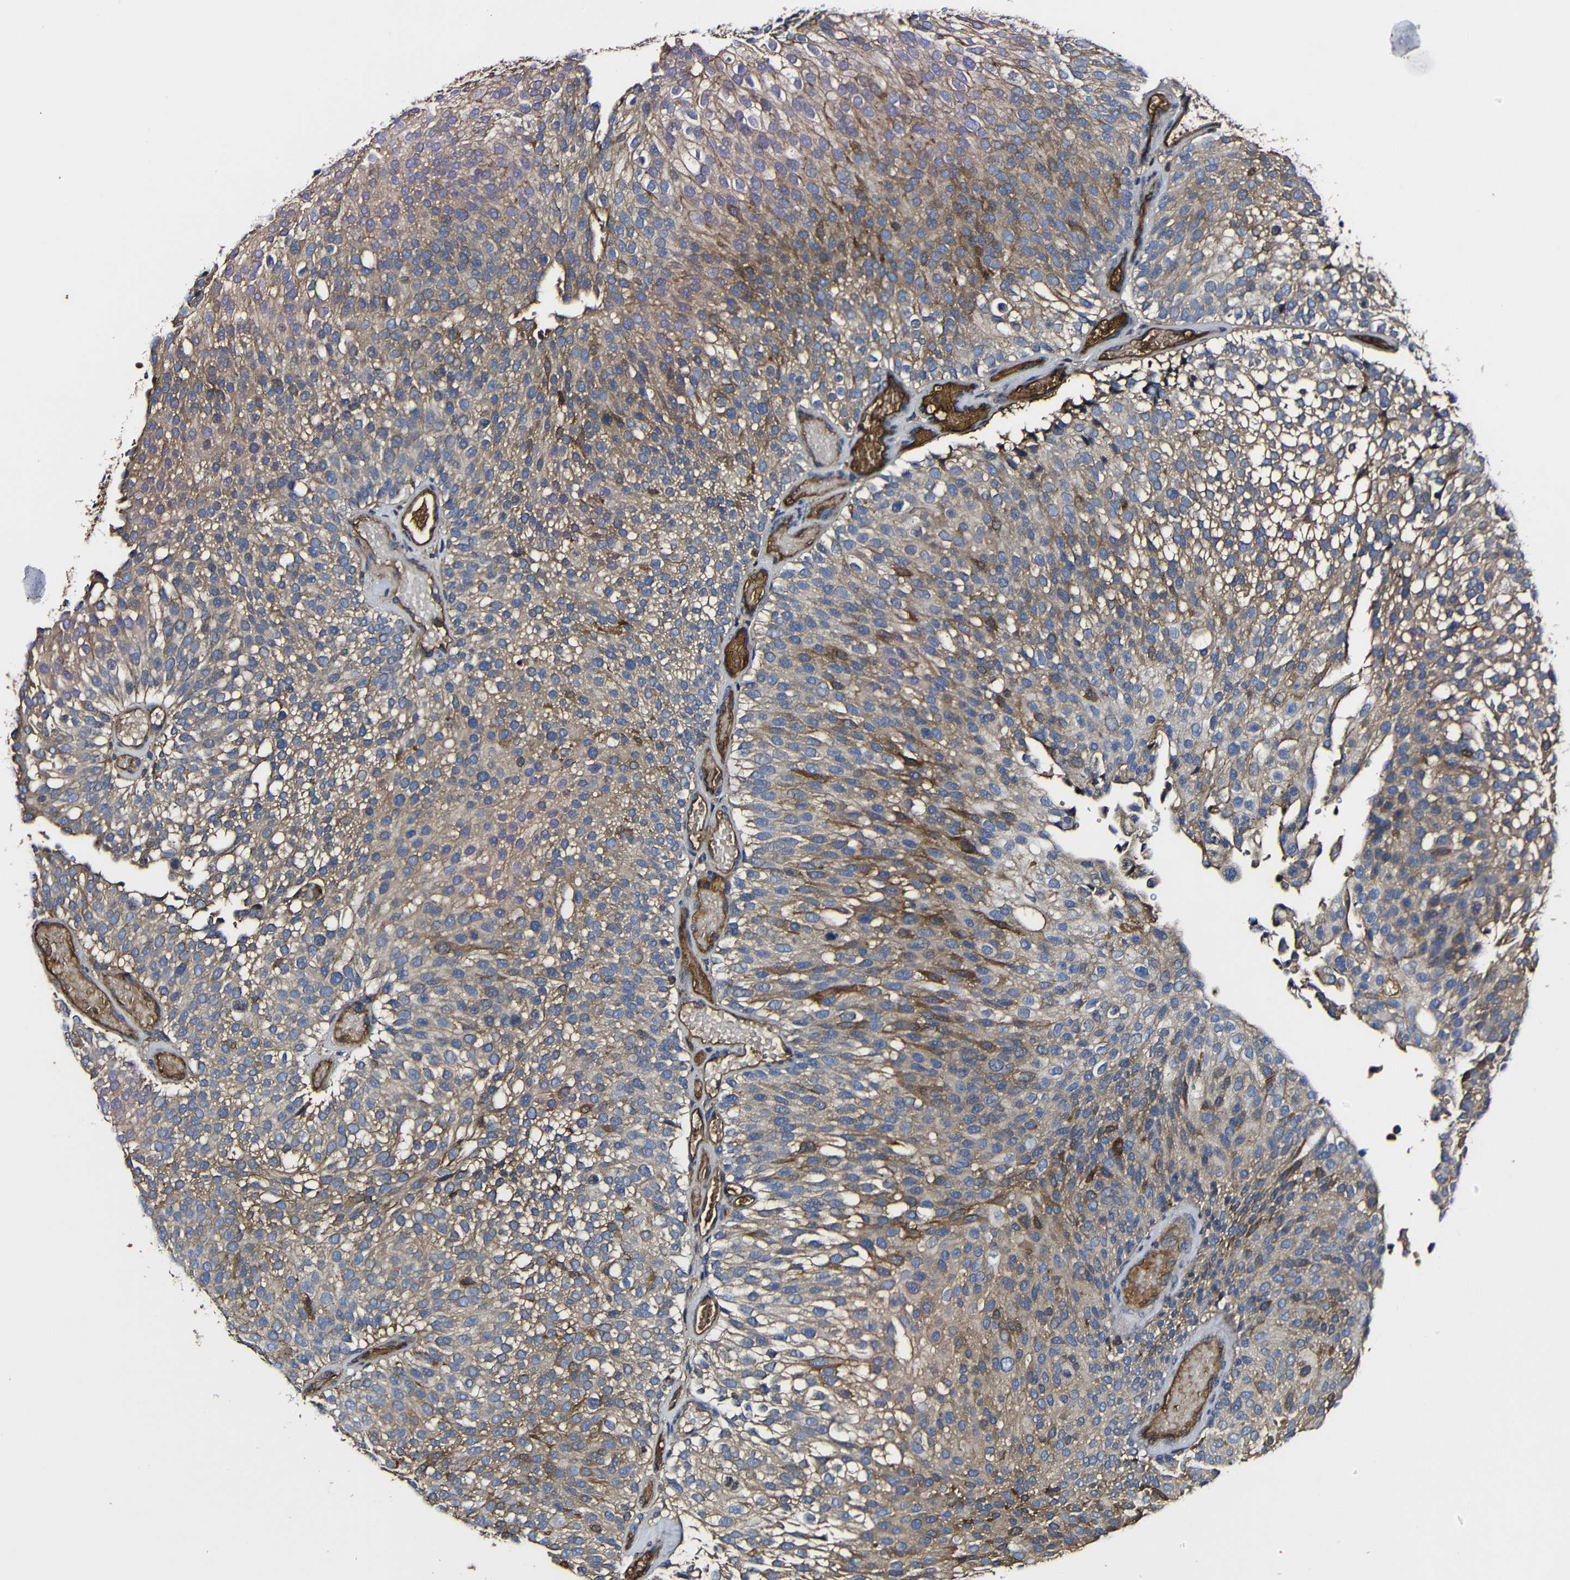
{"staining": {"intensity": "moderate", "quantity": ">75%", "location": "cytoplasmic/membranous"}, "tissue": "urothelial cancer", "cell_type": "Tumor cells", "image_type": "cancer", "snomed": [{"axis": "morphology", "description": "Urothelial carcinoma, Low grade"}, {"axis": "topography", "description": "Urinary bladder"}], "caption": "There is medium levels of moderate cytoplasmic/membranous expression in tumor cells of low-grade urothelial carcinoma, as demonstrated by immunohistochemical staining (brown color).", "gene": "MSN", "patient": {"sex": "male", "age": 78}}